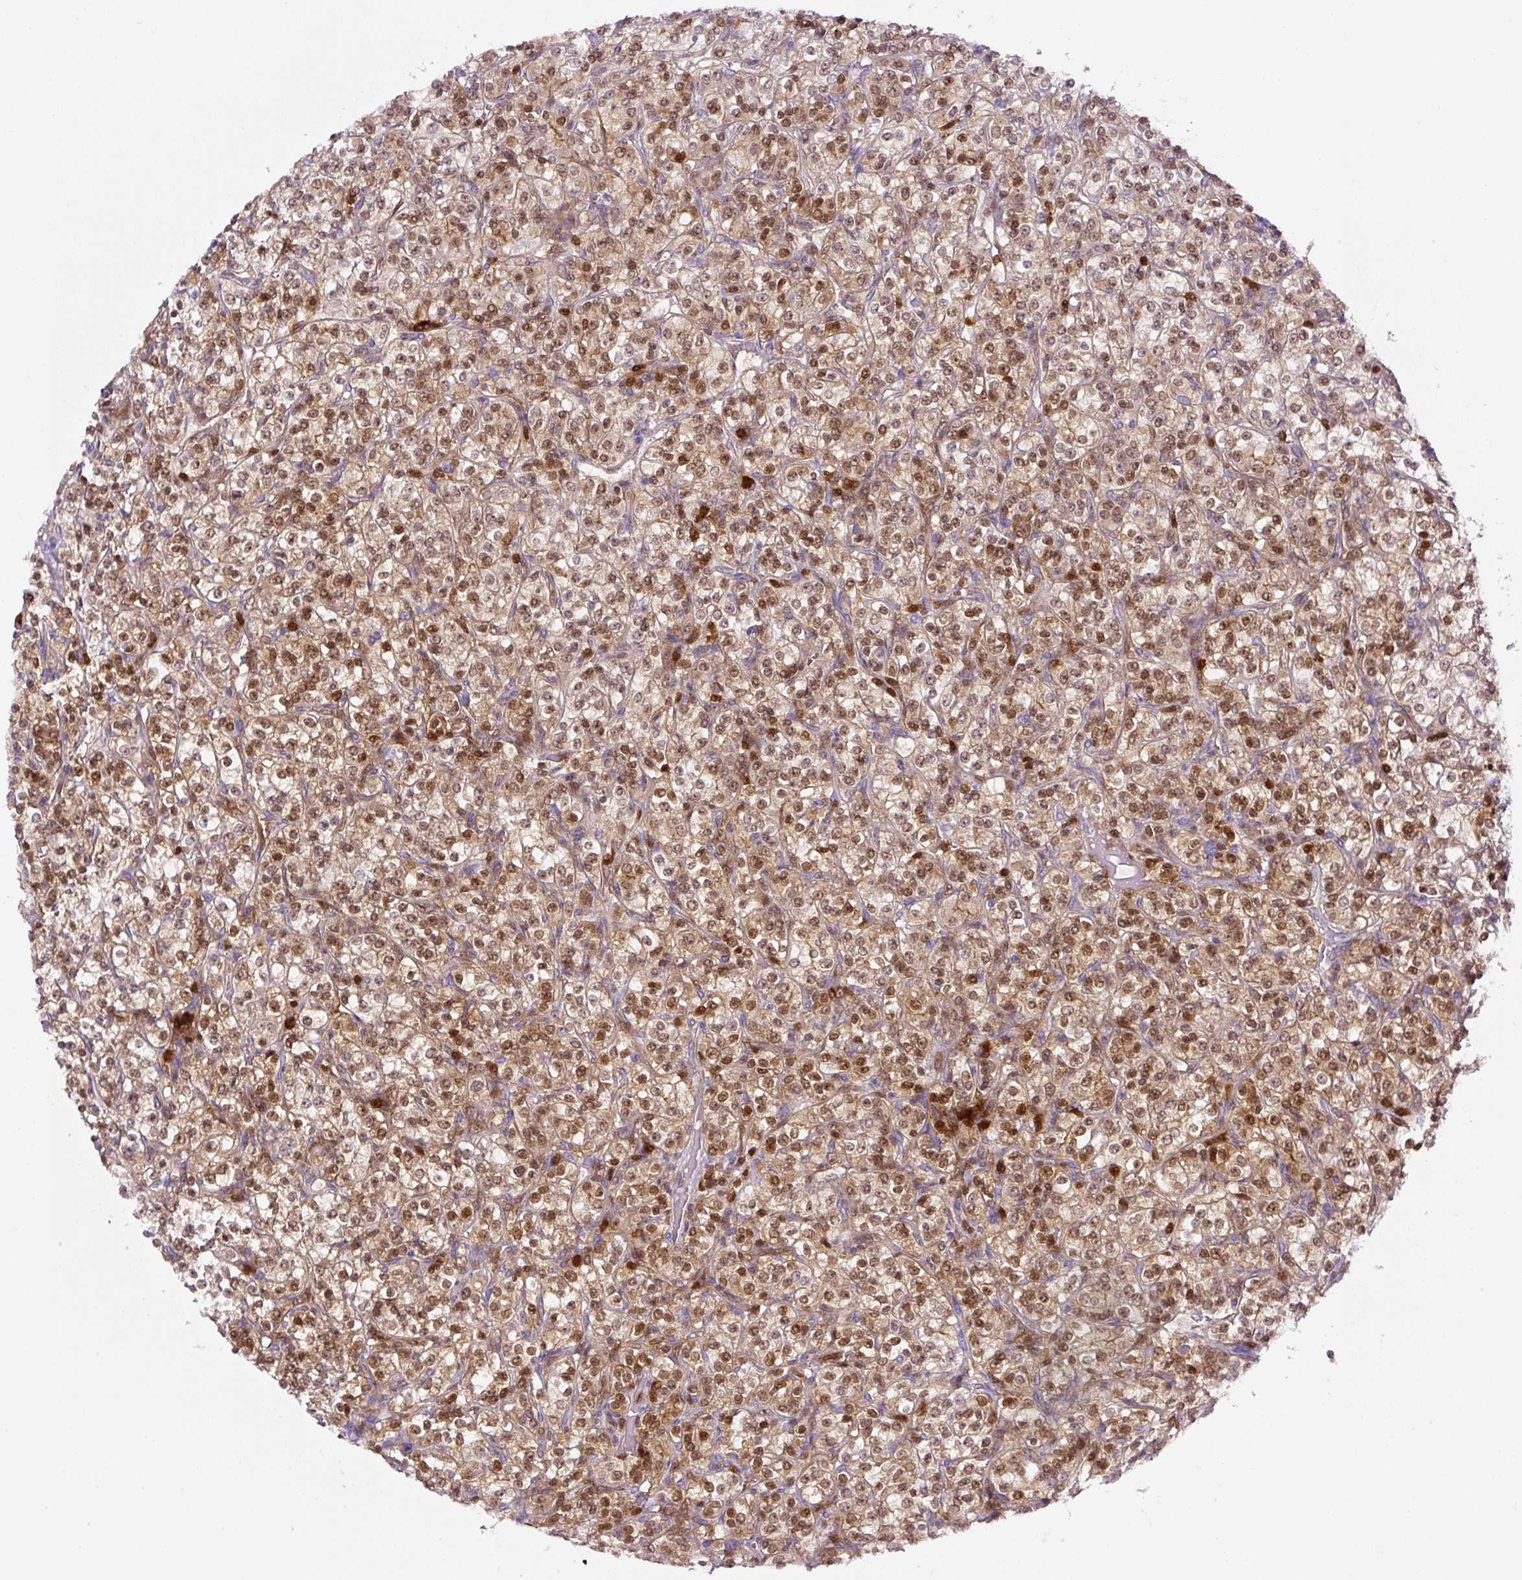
{"staining": {"intensity": "moderate", "quantity": ">75%", "location": "cytoplasmic/membranous,nuclear"}, "tissue": "renal cancer", "cell_type": "Tumor cells", "image_type": "cancer", "snomed": [{"axis": "morphology", "description": "Adenocarcinoma, NOS"}, {"axis": "topography", "description": "Kidney"}], "caption": "A brown stain labels moderate cytoplasmic/membranous and nuclear staining of a protein in human adenocarcinoma (renal) tumor cells.", "gene": "ANXA1", "patient": {"sex": "male", "age": 77}}